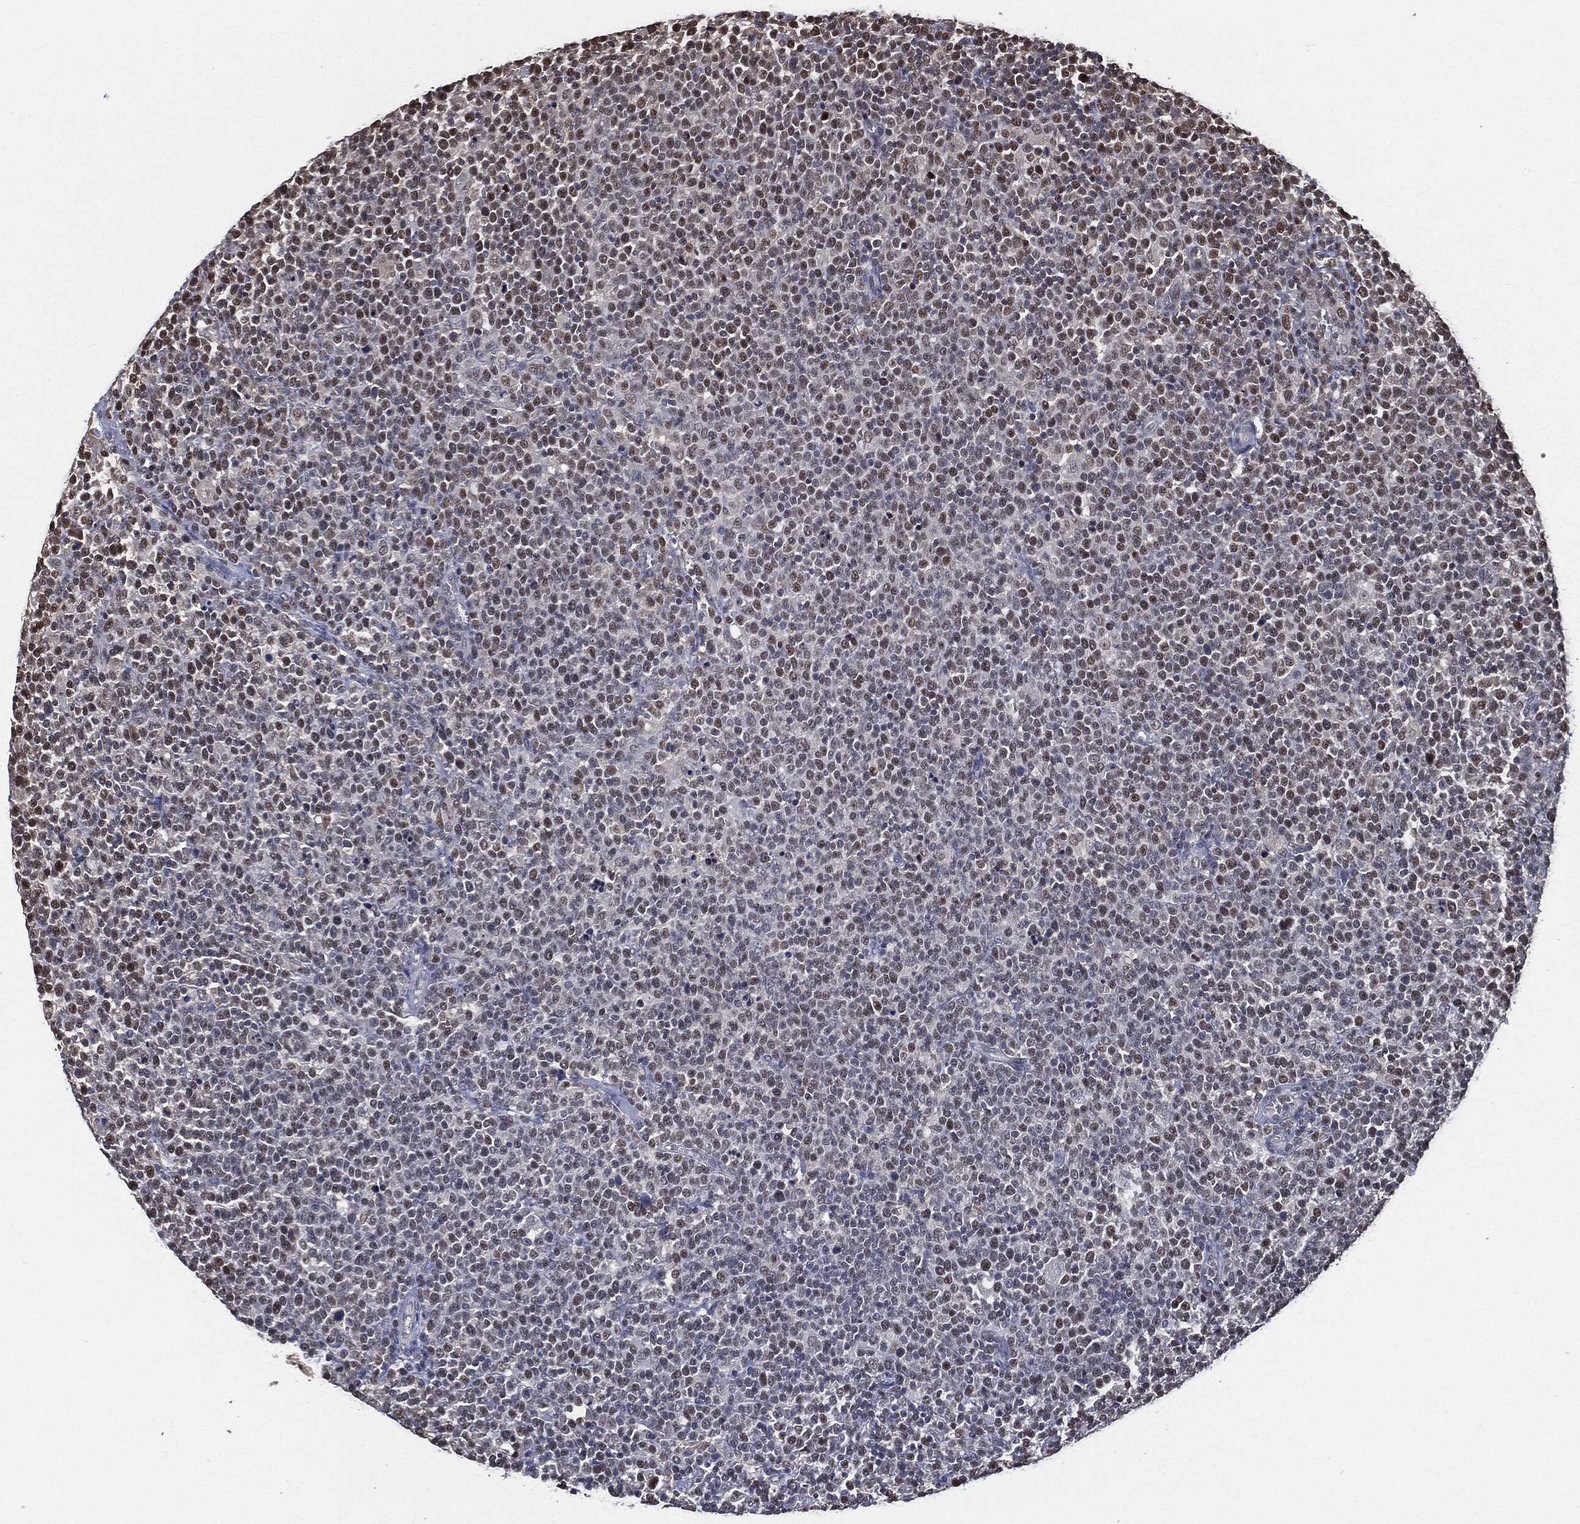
{"staining": {"intensity": "moderate", "quantity": "<25%", "location": "nuclear"}, "tissue": "lymphoma", "cell_type": "Tumor cells", "image_type": "cancer", "snomed": [{"axis": "morphology", "description": "Malignant lymphoma, non-Hodgkin's type, High grade"}, {"axis": "topography", "description": "Lymph node"}], "caption": "Lymphoma stained with DAB (3,3'-diaminobenzidine) IHC shows low levels of moderate nuclear expression in approximately <25% of tumor cells. (Stains: DAB (3,3'-diaminobenzidine) in brown, nuclei in blue, Microscopy: brightfield microscopy at high magnification).", "gene": "SHLD2", "patient": {"sex": "male", "age": 61}}